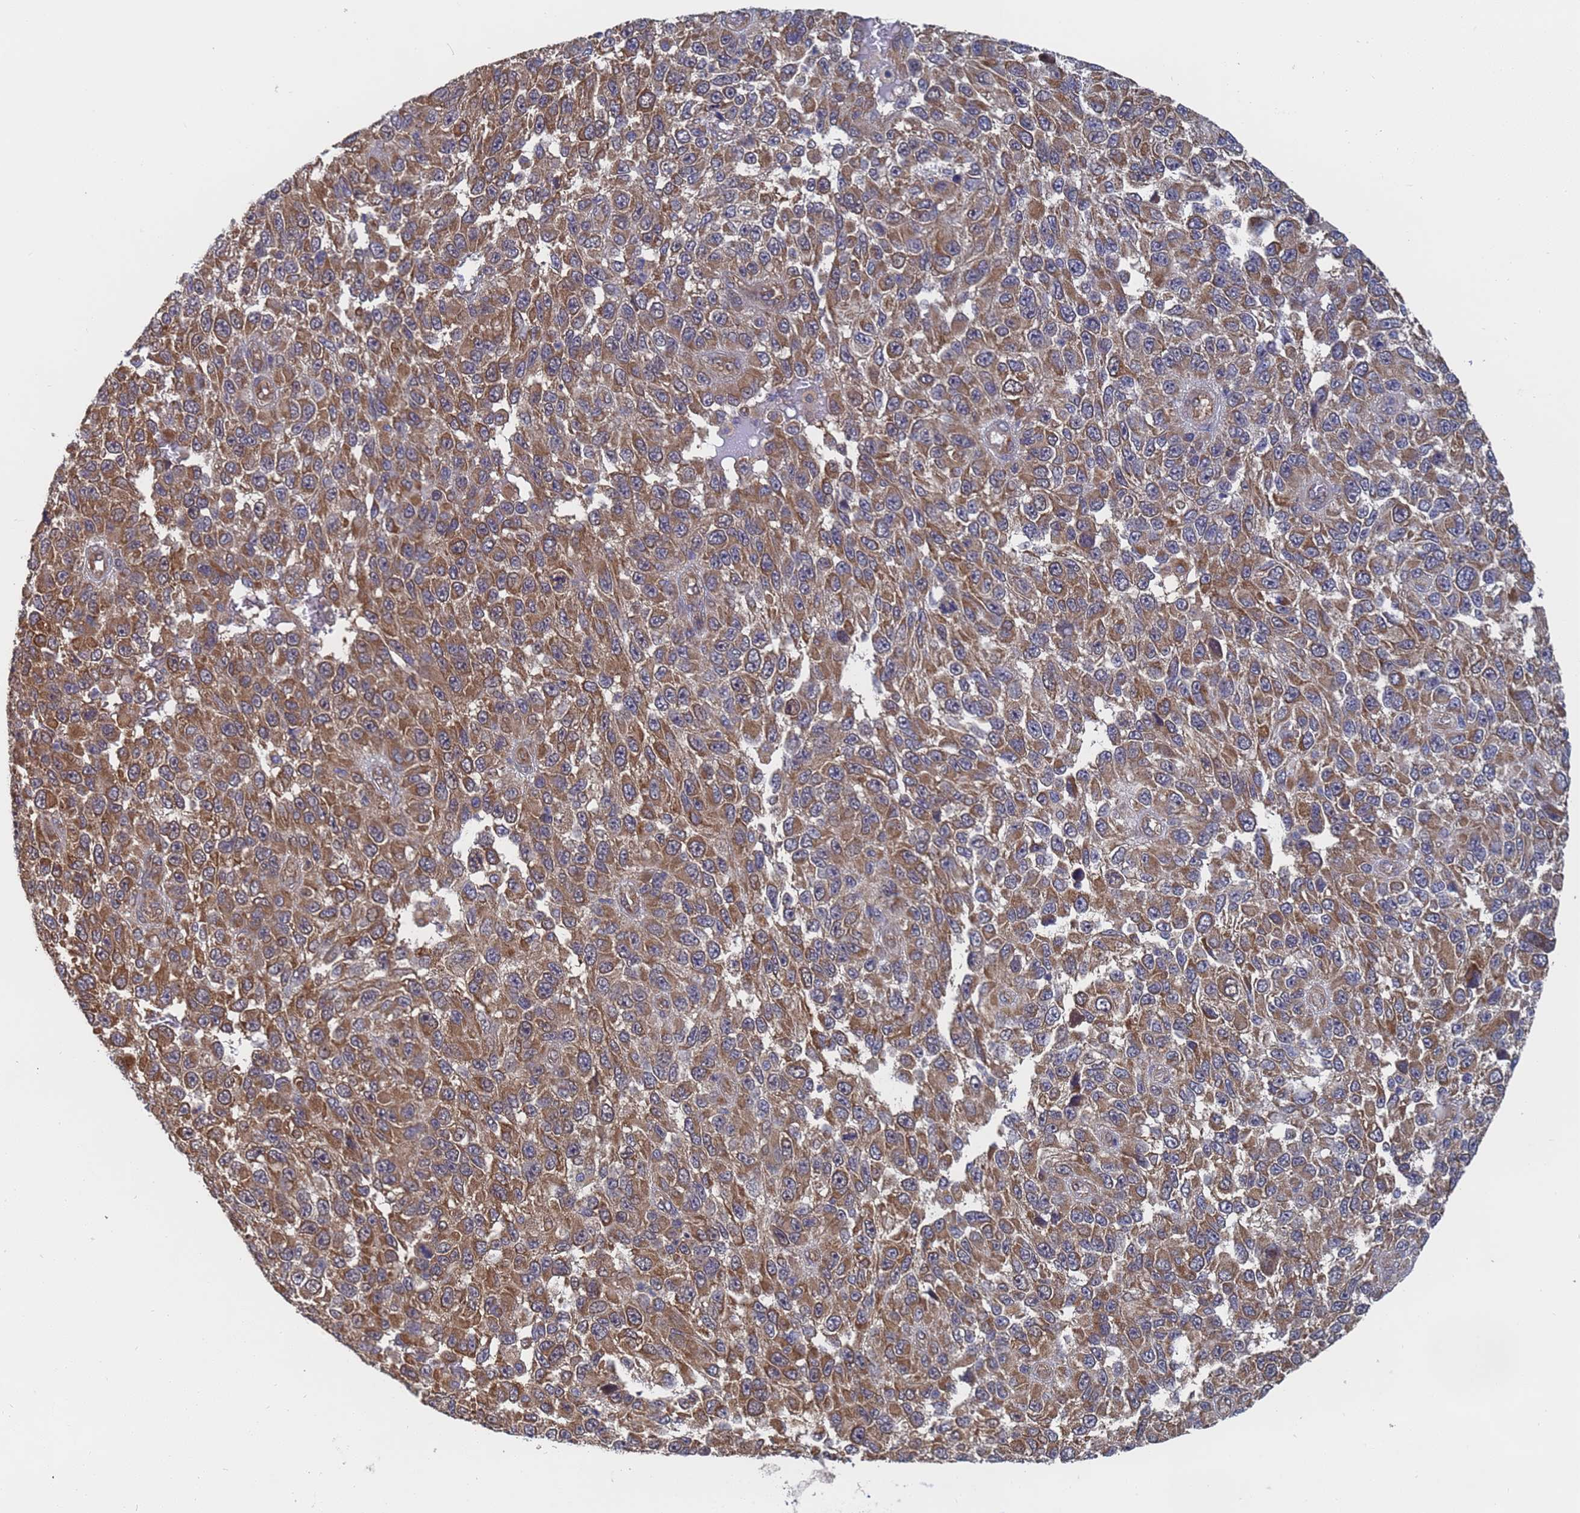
{"staining": {"intensity": "moderate", "quantity": ">75%", "location": "cytoplasmic/membranous"}, "tissue": "melanoma", "cell_type": "Tumor cells", "image_type": "cancer", "snomed": [{"axis": "morphology", "description": "Normal tissue, NOS"}, {"axis": "morphology", "description": "Malignant melanoma, NOS"}, {"axis": "topography", "description": "Skin"}], "caption": "Moderate cytoplasmic/membranous positivity is identified in approximately >75% of tumor cells in malignant melanoma. The staining is performed using DAB brown chromogen to label protein expression. The nuclei are counter-stained blue using hematoxylin.", "gene": "ALS2CL", "patient": {"sex": "female", "age": 96}}